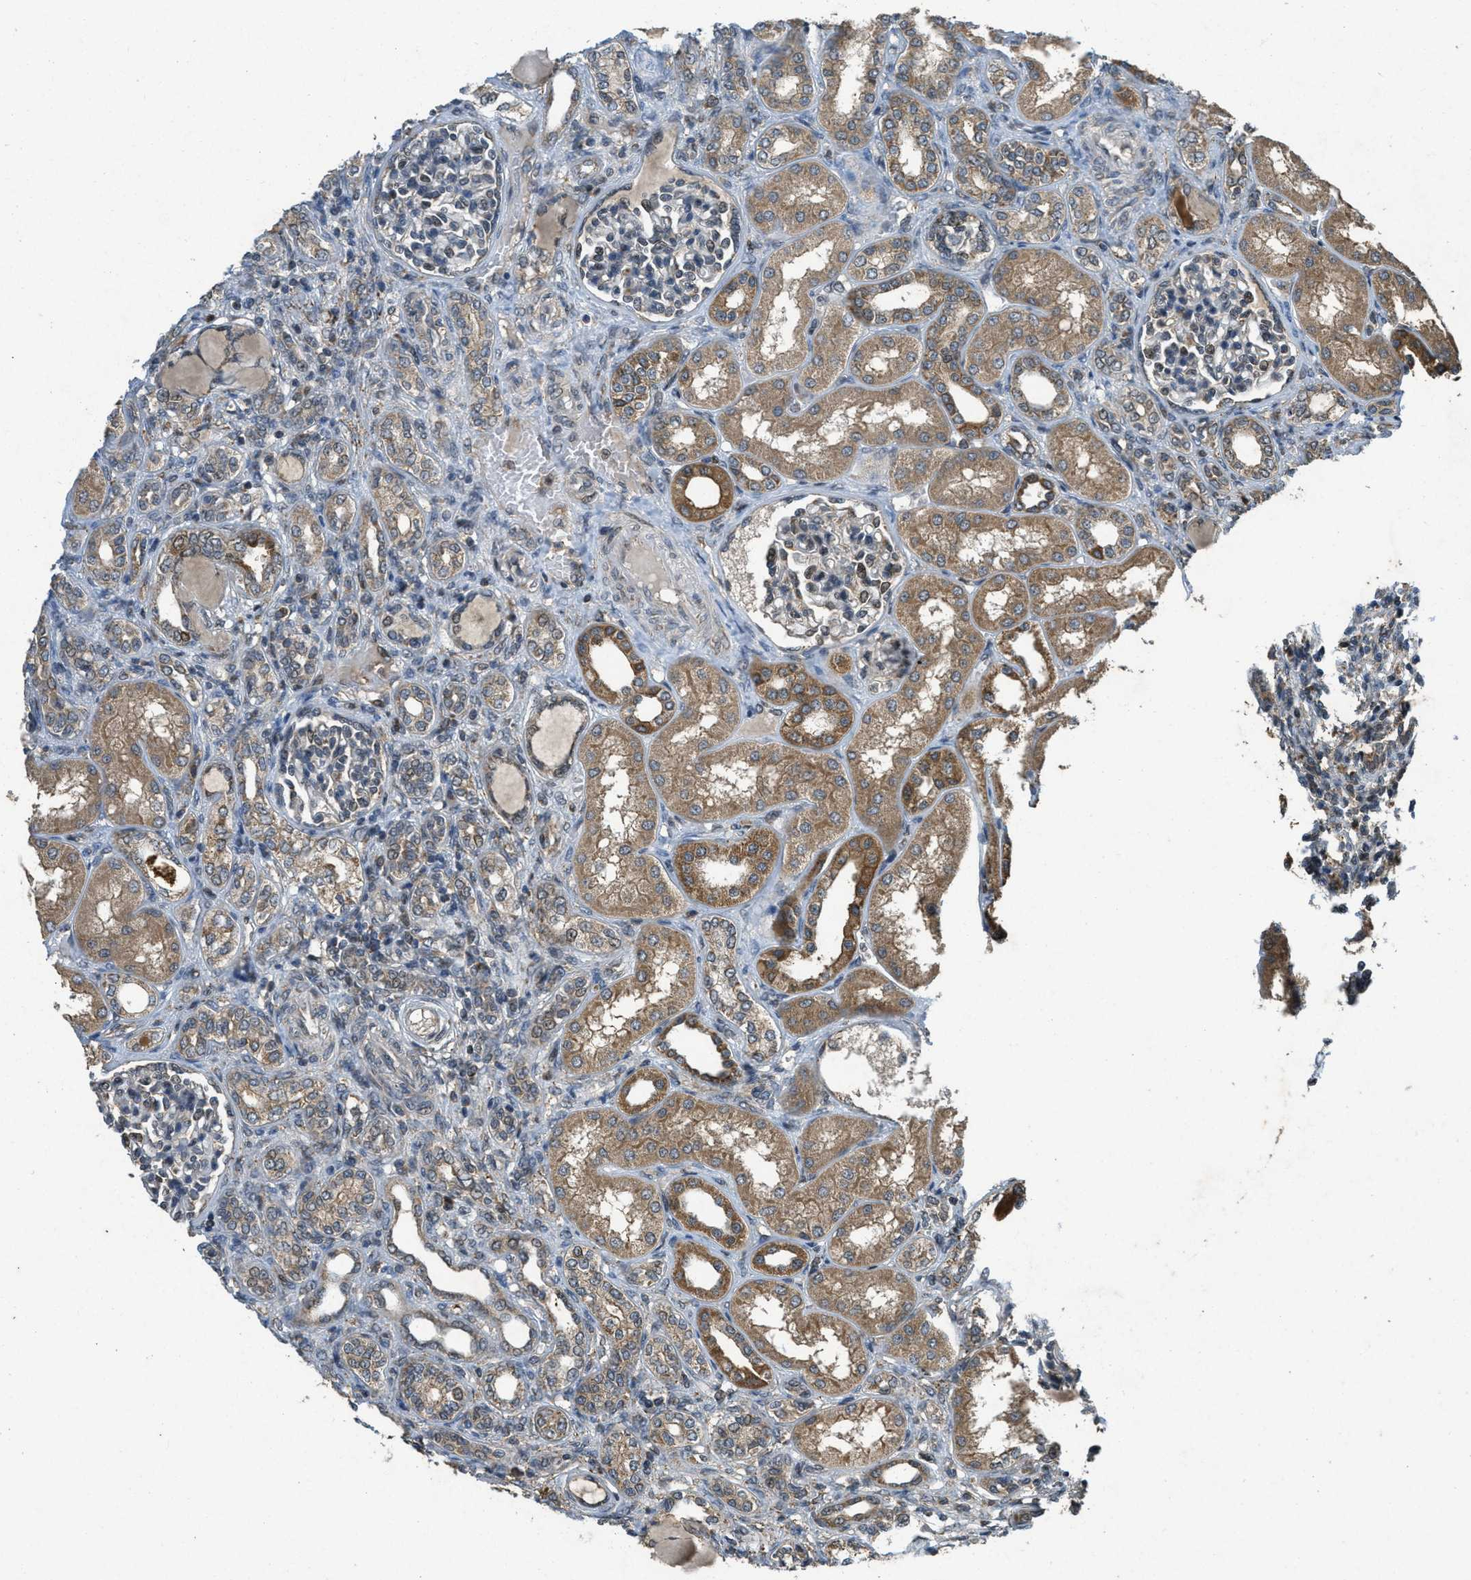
{"staining": {"intensity": "moderate", "quantity": "<25%", "location": "cytoplasmic/membranous"}, "tissue": "kidney", "cell_type": "Cells in glomeruli", "image_type": "normal", "snomed": [{"axis": "morphology", "description": "Normal tissue, NOS"}, {"axis": "topography", "description": "Kidney"}], "caption": "A photomicrograph showing moderate cytoplasmic/membranous staining in approximately <25% of cells in glomeruli in normal kidney, as visualized by brown immunohistochemical staining.", "gene": "PPP1R15A", "patient": {"sex": "male", "age": 7}}